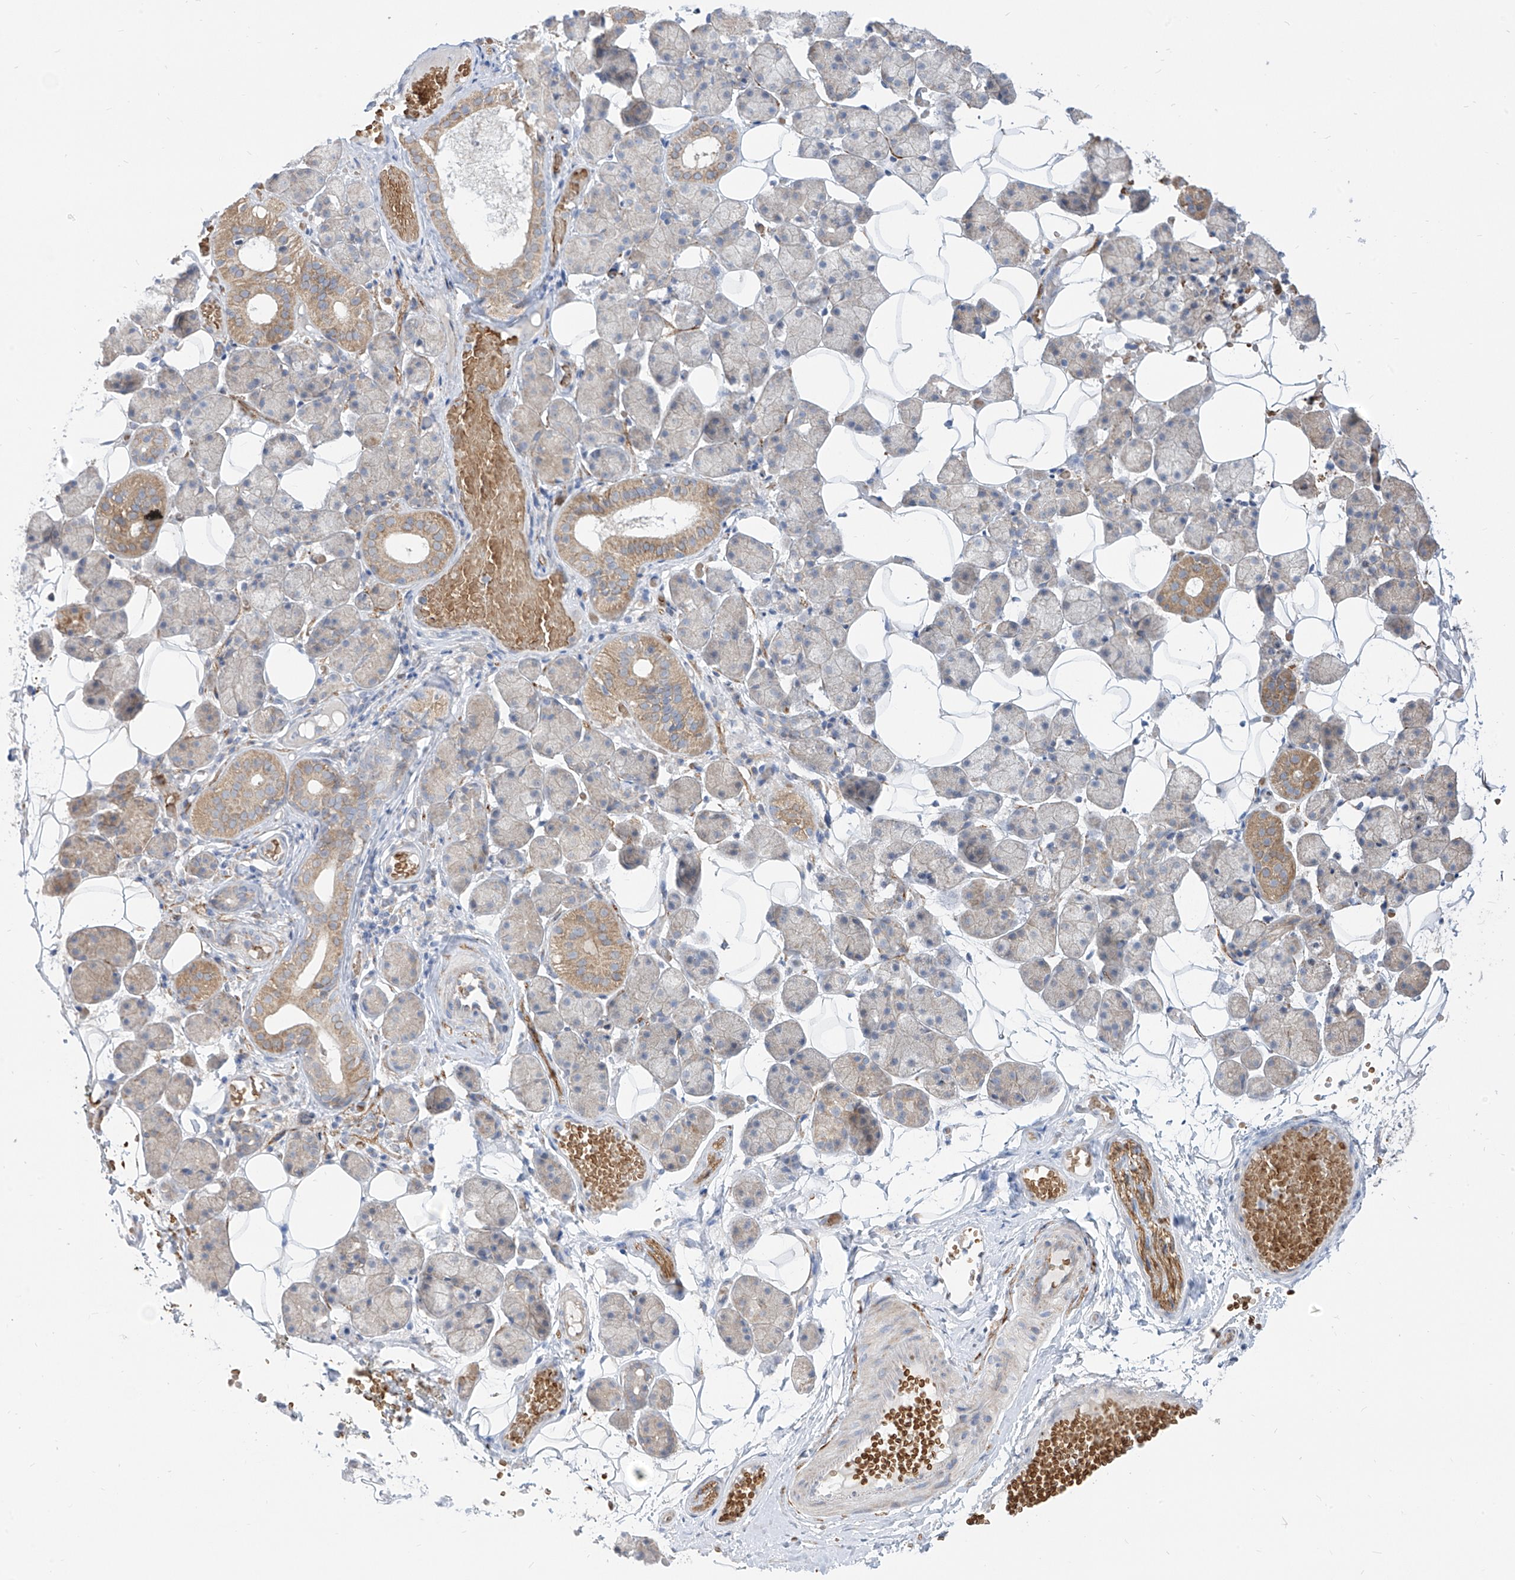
{"staining": {"intensity": "moderate", "quantity": "<25%", "location": "cytoplasmic/membranous"}, "tissue": "salivary gland", "cell_type": "Glandular cells", "image_type": "normal", "snomed": [{"axis": "morphology", "description": "Normal tissue, NOS"}, {"axis": "topography", "description": "Salivary gland"}], "caption": "Normal salivary gland shows moderate cytoplasmic/membranous positivity in about <25% of glandular cells.", "gene": "ARHGEF40", "patient": {"sex": "female", "age": 33}}